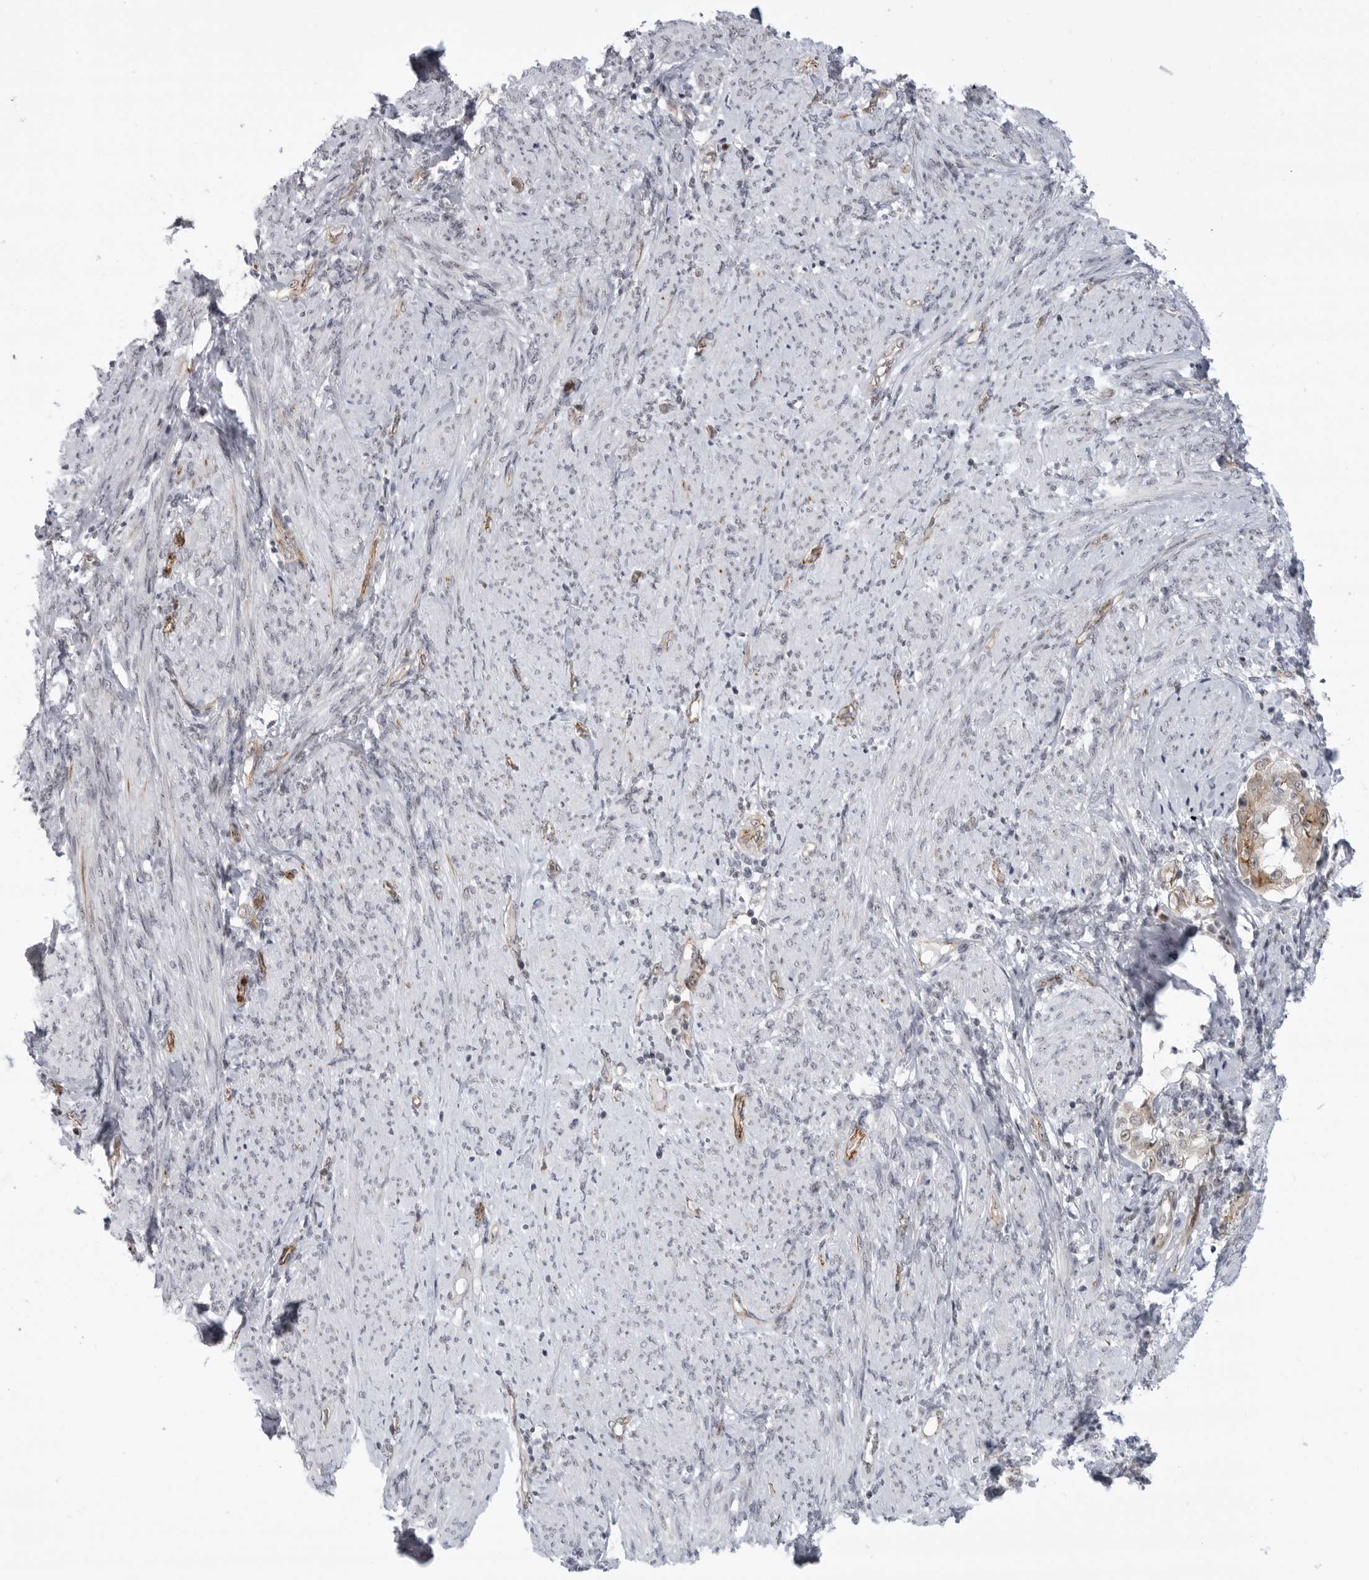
{"staining": {"intensity": "weak", "quantity": "25%-75%", "location": "cytoplasmic/membranous,nuclear"}, "tissue": "endometrial cancer", "cell_type": "Tumor cells", "image_type": "cancer", "snomed": [{"axis": "morphology", "description": "Adenocarcinoma, NOS"}, {"axis": "topography", "description": "Endometrium"}], "caption": "Human endometrial cancer stained for a protein (brown) reveals weak cytoplasmic/membranous and nuclear positive staining in approximately 25%-75% of tumor cells.", "gene": "CEP295NL", "patient": {"sex": "female", "age": 85}}